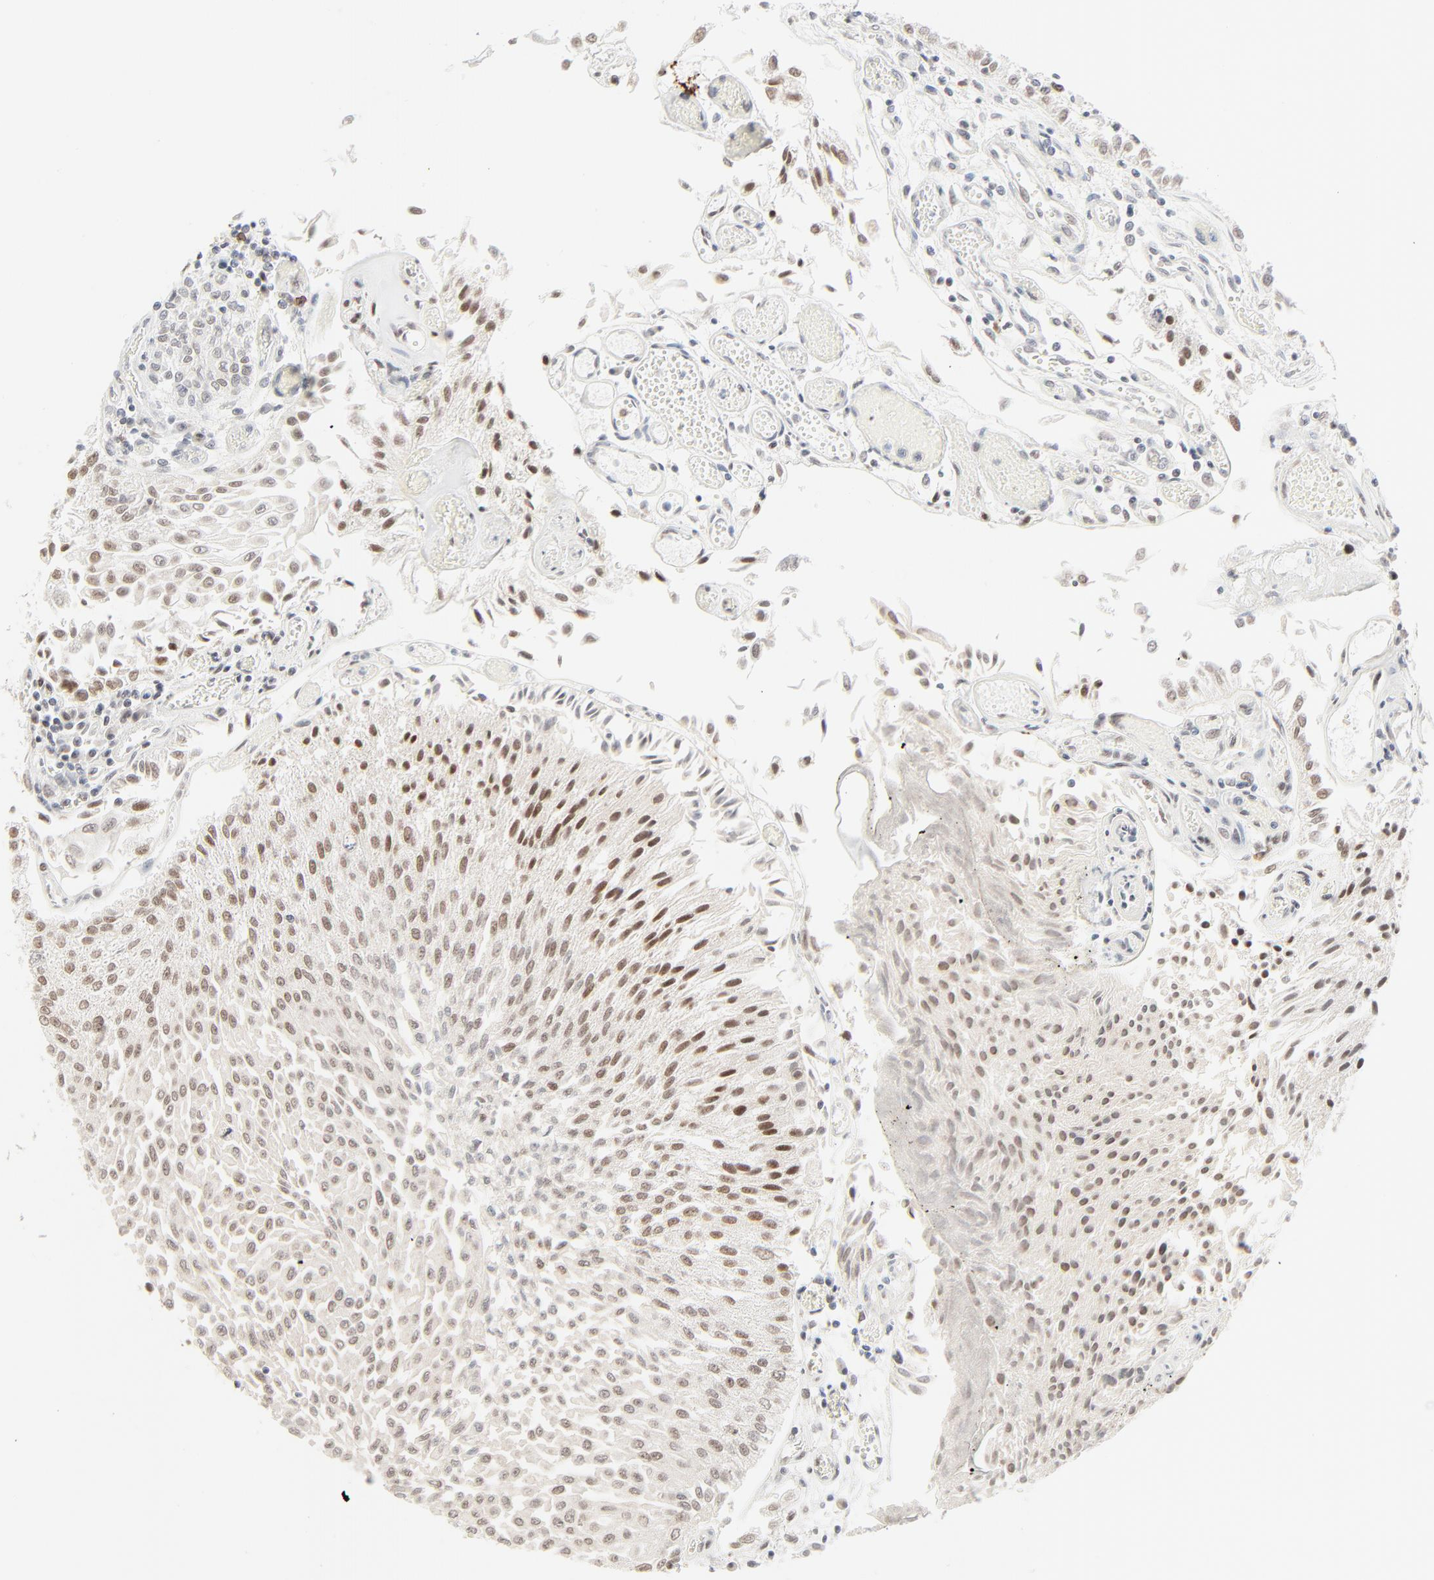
{"staining": {"intensity": "moderate", "quantity": "25%-75%", "location": "cytoplasmic/membranous,nuclear"}, "tissue": "urothelial cancer", "cell_type": "Tumor cells", "image_type": "cancer", "snomed": [{"axis": "morphology", "description": "Urothelial carcinoma, Low grade"}, {"axis": "topography", "description": "Urinary bladder"}], "caption": "Urothelial cancer tissue exhibits moderate cytoplasmic/membranous and nuclear expression in approximately 25%-75% of tumor cells, visualized by immunohistochemistry.", "gene": "MAD1L1", "patient": {"sex": "male", "age": 86}}